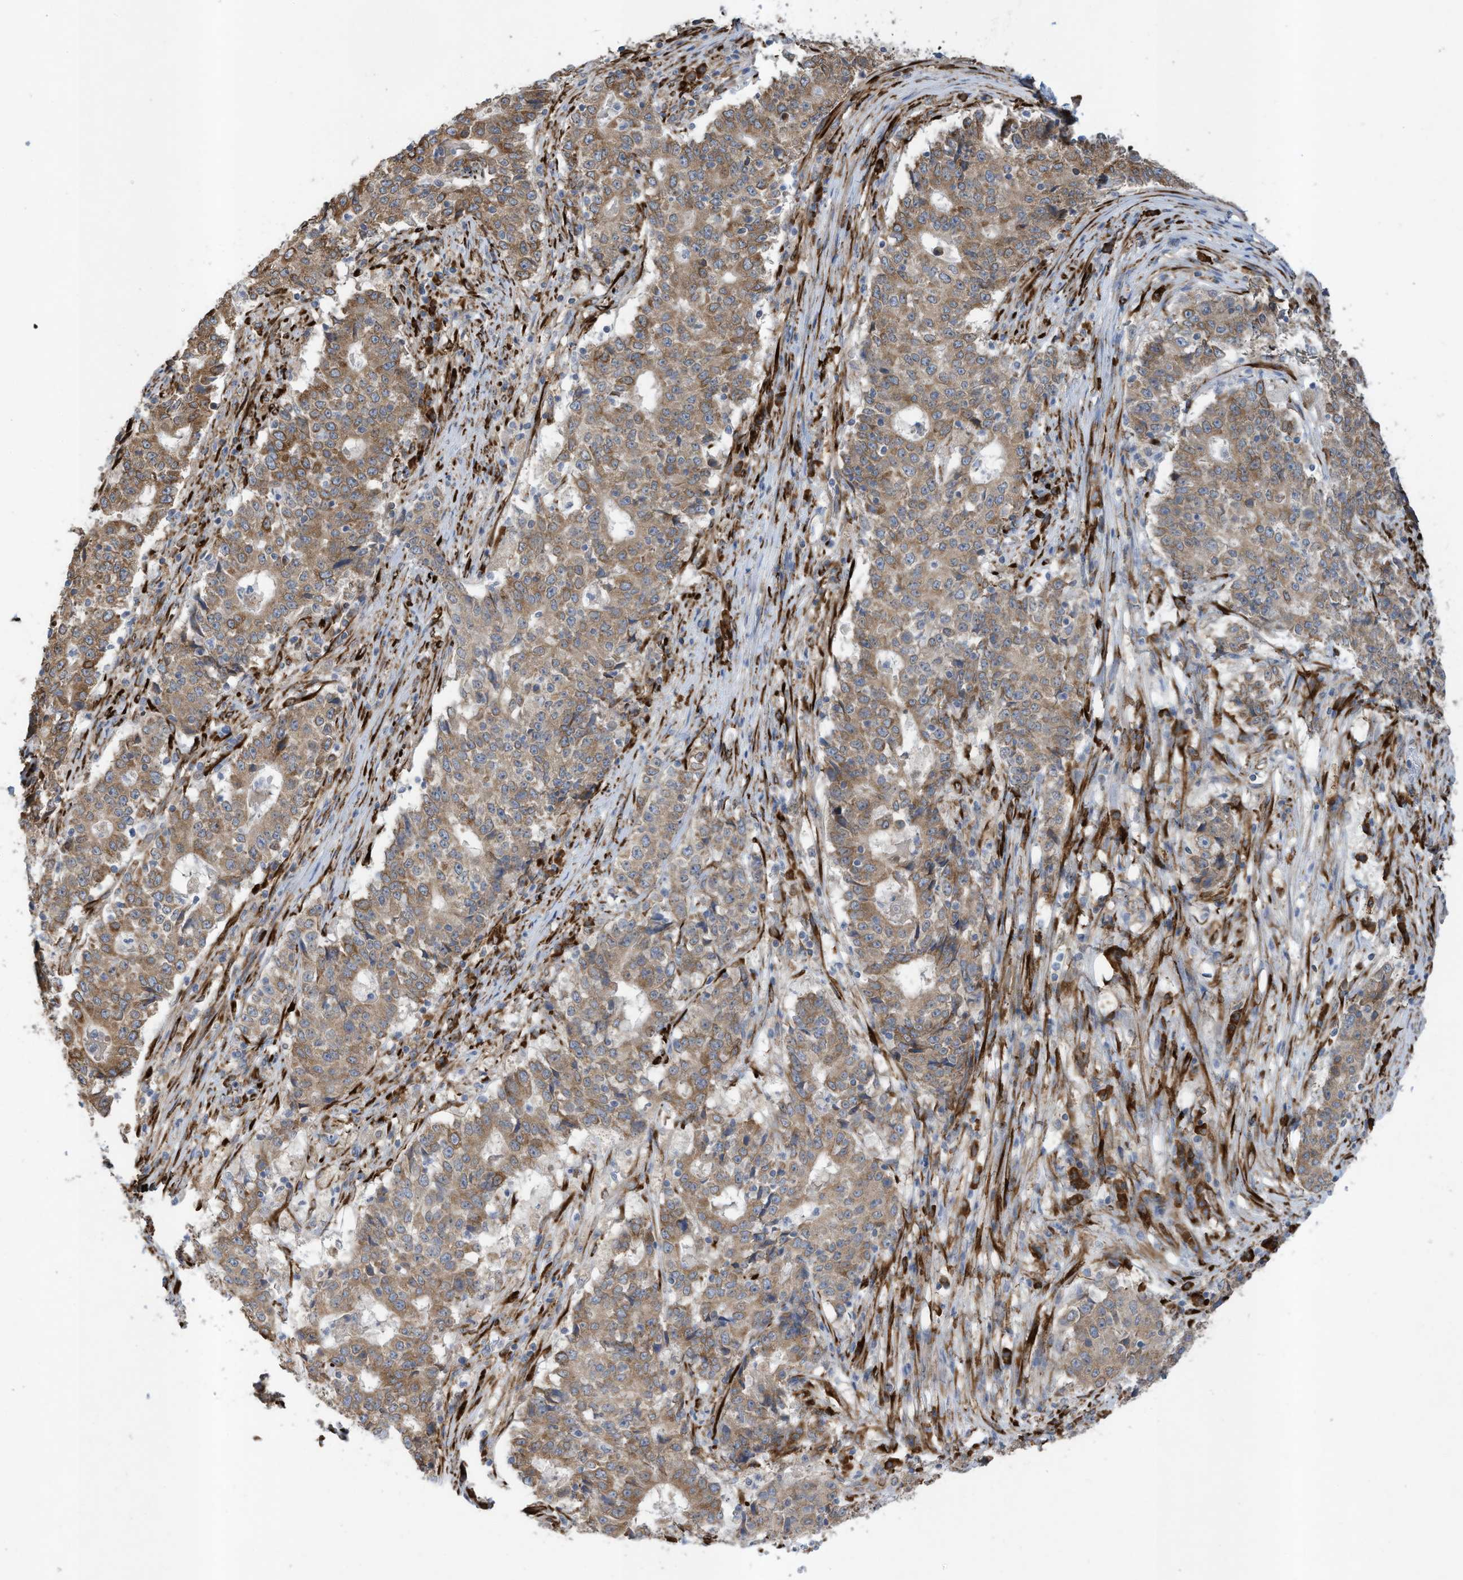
{"staining": {"intensity": "moderate", "quantity": ">75%", "location": "cytoplasmic/membranous"}, "tissue": "stomach cancer", "cell_type": "Tumor cells", "image_type": "cancer", "snomed": [{"axis": "morphology", "description": "Adenocarcinoma, NOS"}, {"axis": "topography", "description": "Stomach"}], "caption": "High-magnification brightfield microscopy of stomach cancer (adenocarcinoma) stained with DAB (brown) and counterstained with hematoxylin (blue). tumor cells exhibit moderate cytoplasmic/membranous staining is present in about>75% of cells. The protein is shown in brown color, while the nuclei are stained blue.", "gene": "ZBTB45", "patient": {"sex": "male", "age": 59}}